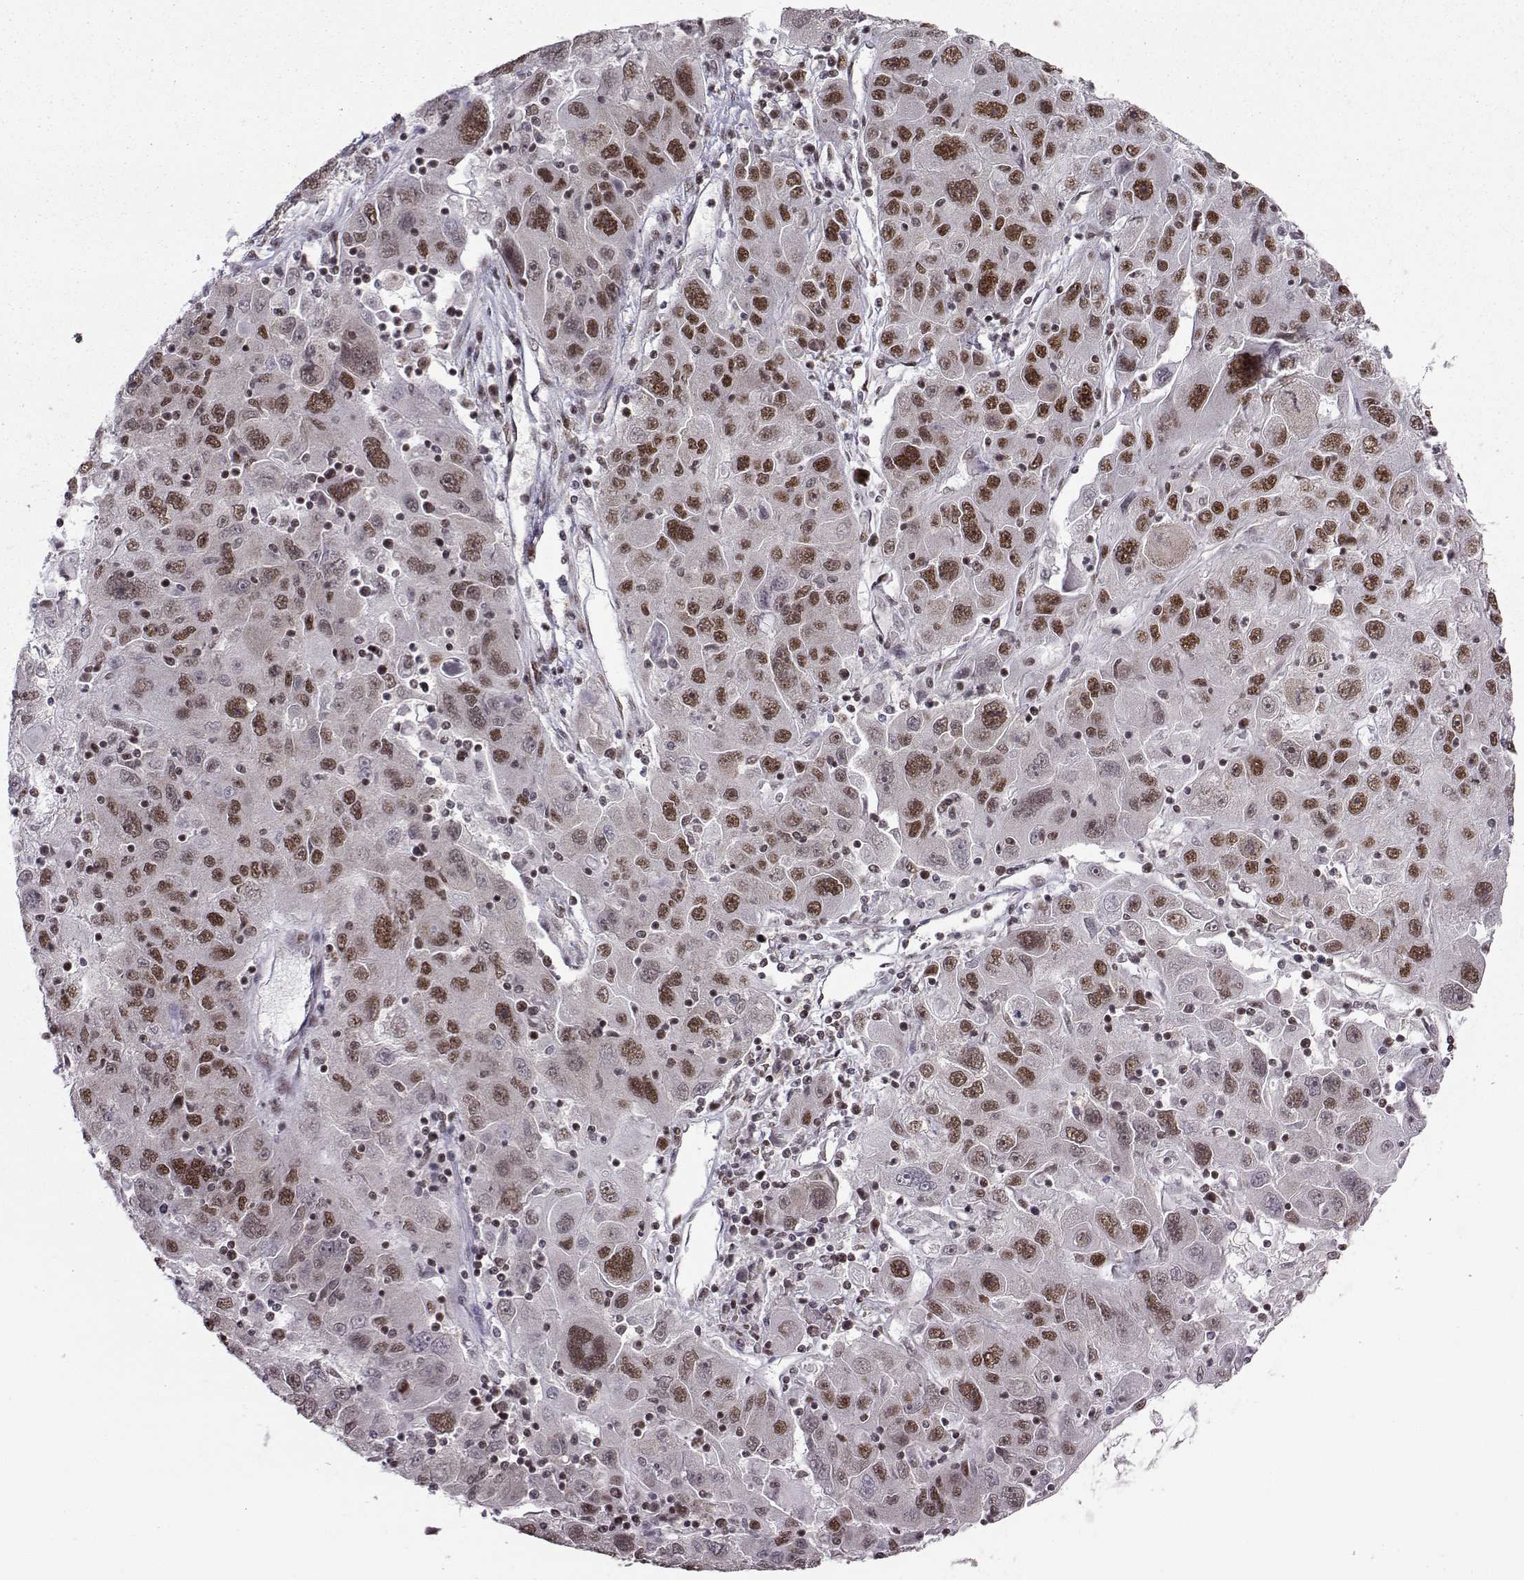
{"staining": {"intensity": "moderate", "quantity": "25%-75%", "location": "nuclear"}, "tissue": "stomach cancer", "cell_type": "Tumor cells", "image_type": "cancer", "snomed": [{"axis": "morphology", "description": "Adenocarcinoma, NOS"}, {"axis": "topography", "description": "Stomach"}], "caption": "Protein expression analysis of stomach cancer reveals moderate nuclear expression in about 25%-75% of tumor cells. (DAB IHC with brightfield microscopy, high magnification).", "gene": "SNRPB2", "patient": {"sex": "male", "age": 56}}